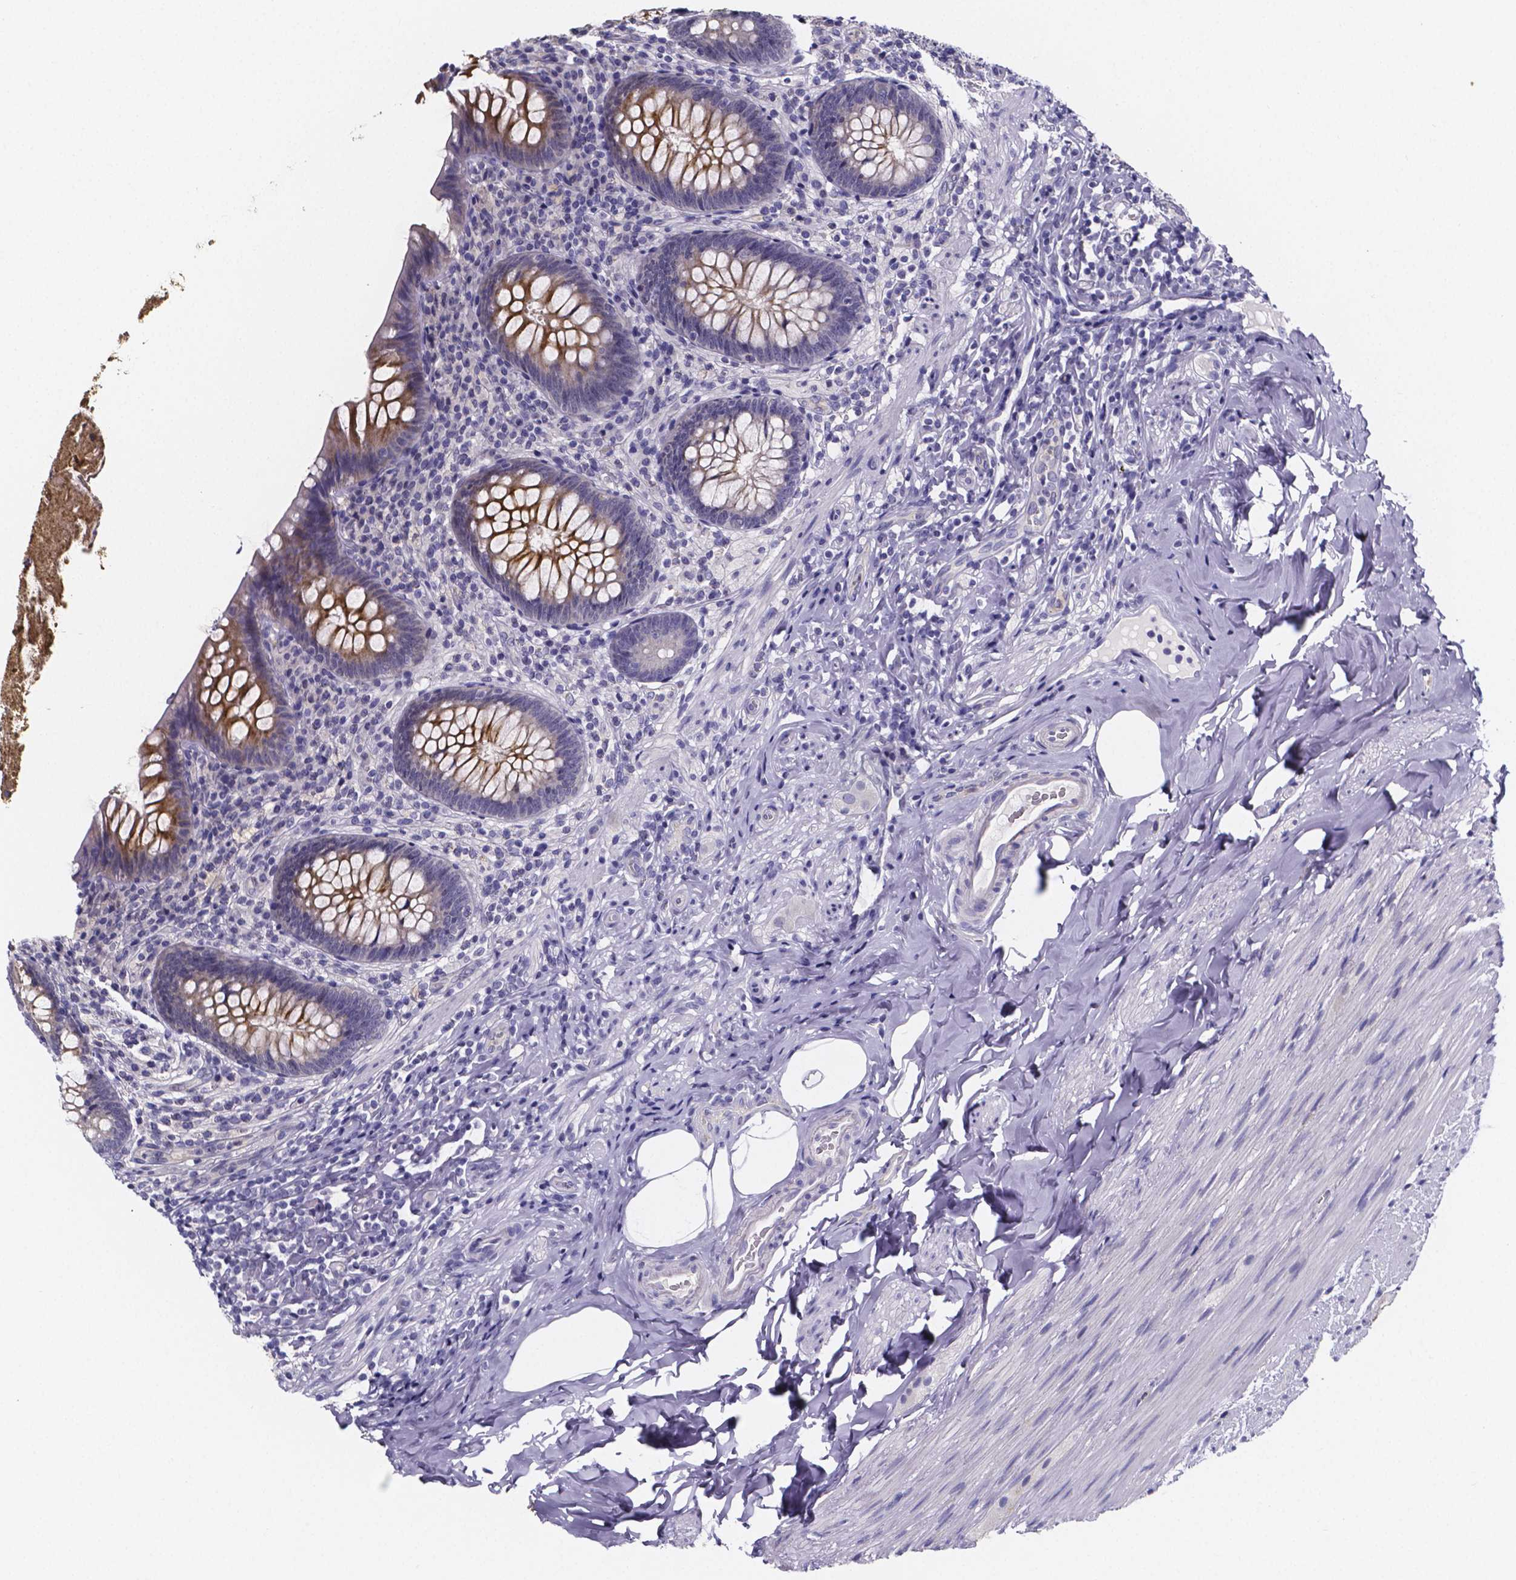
{"staining": {"intensity": "moderate", "quantity": "<25%", "location": "cytoplasmic/membranous"}, "tissue": "appendix", "cell_type": "Glandular cells", "image_type": "normal", "snomed": [{"axis": "morphology", "description": "Normal tissue, NOS"}, {"axis": "topography", "description": "Appendix"}], "caption": "The histopathology image reveals staining of unremarkable appendix, revealing moderate cytoplasmic/membranous protein expression (brown color) within glandular cells.", "gene": "IZUMO1", "patient": {"sex": "male", "age": 47}}